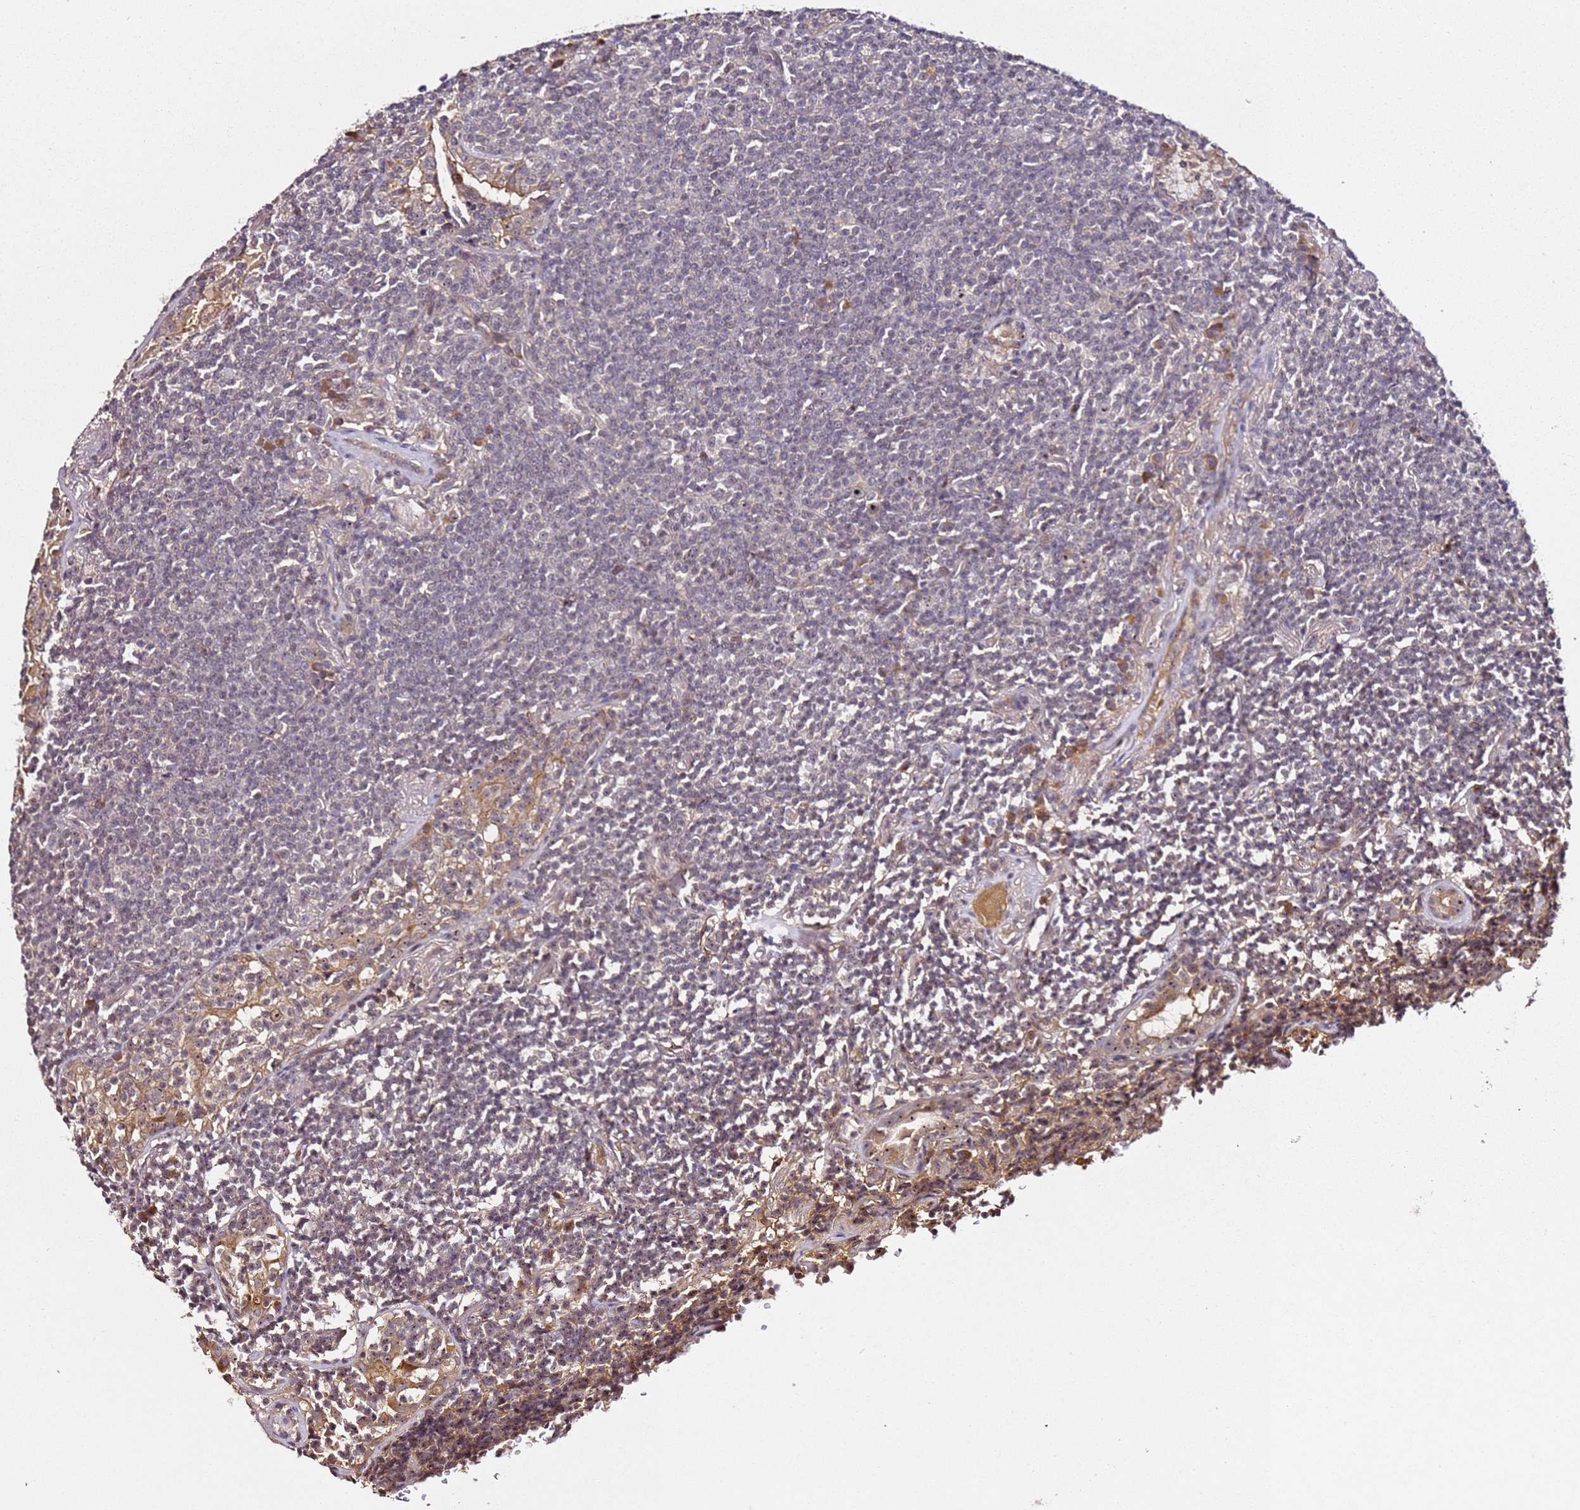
{"staining": {"intensity": "weak", "quantity": "<25%", "location": "nuclear"}, "tissue": "lymphoma", "cell_type": "Tumor cells", "image_type": "cancer", "snomed": [{"axis": "morphology", "description": "Malignant lymphoma, non-Hodgkin's type, Low grade"}, {"axis": "topography", "description": "Lung"}], "caption": "Tumor cells show no significant expression in low-grade malignant lymphoma, non-Hodgkin's type.", "gene": "DDX27", "patient": {"sex": "female", "age": 71}}